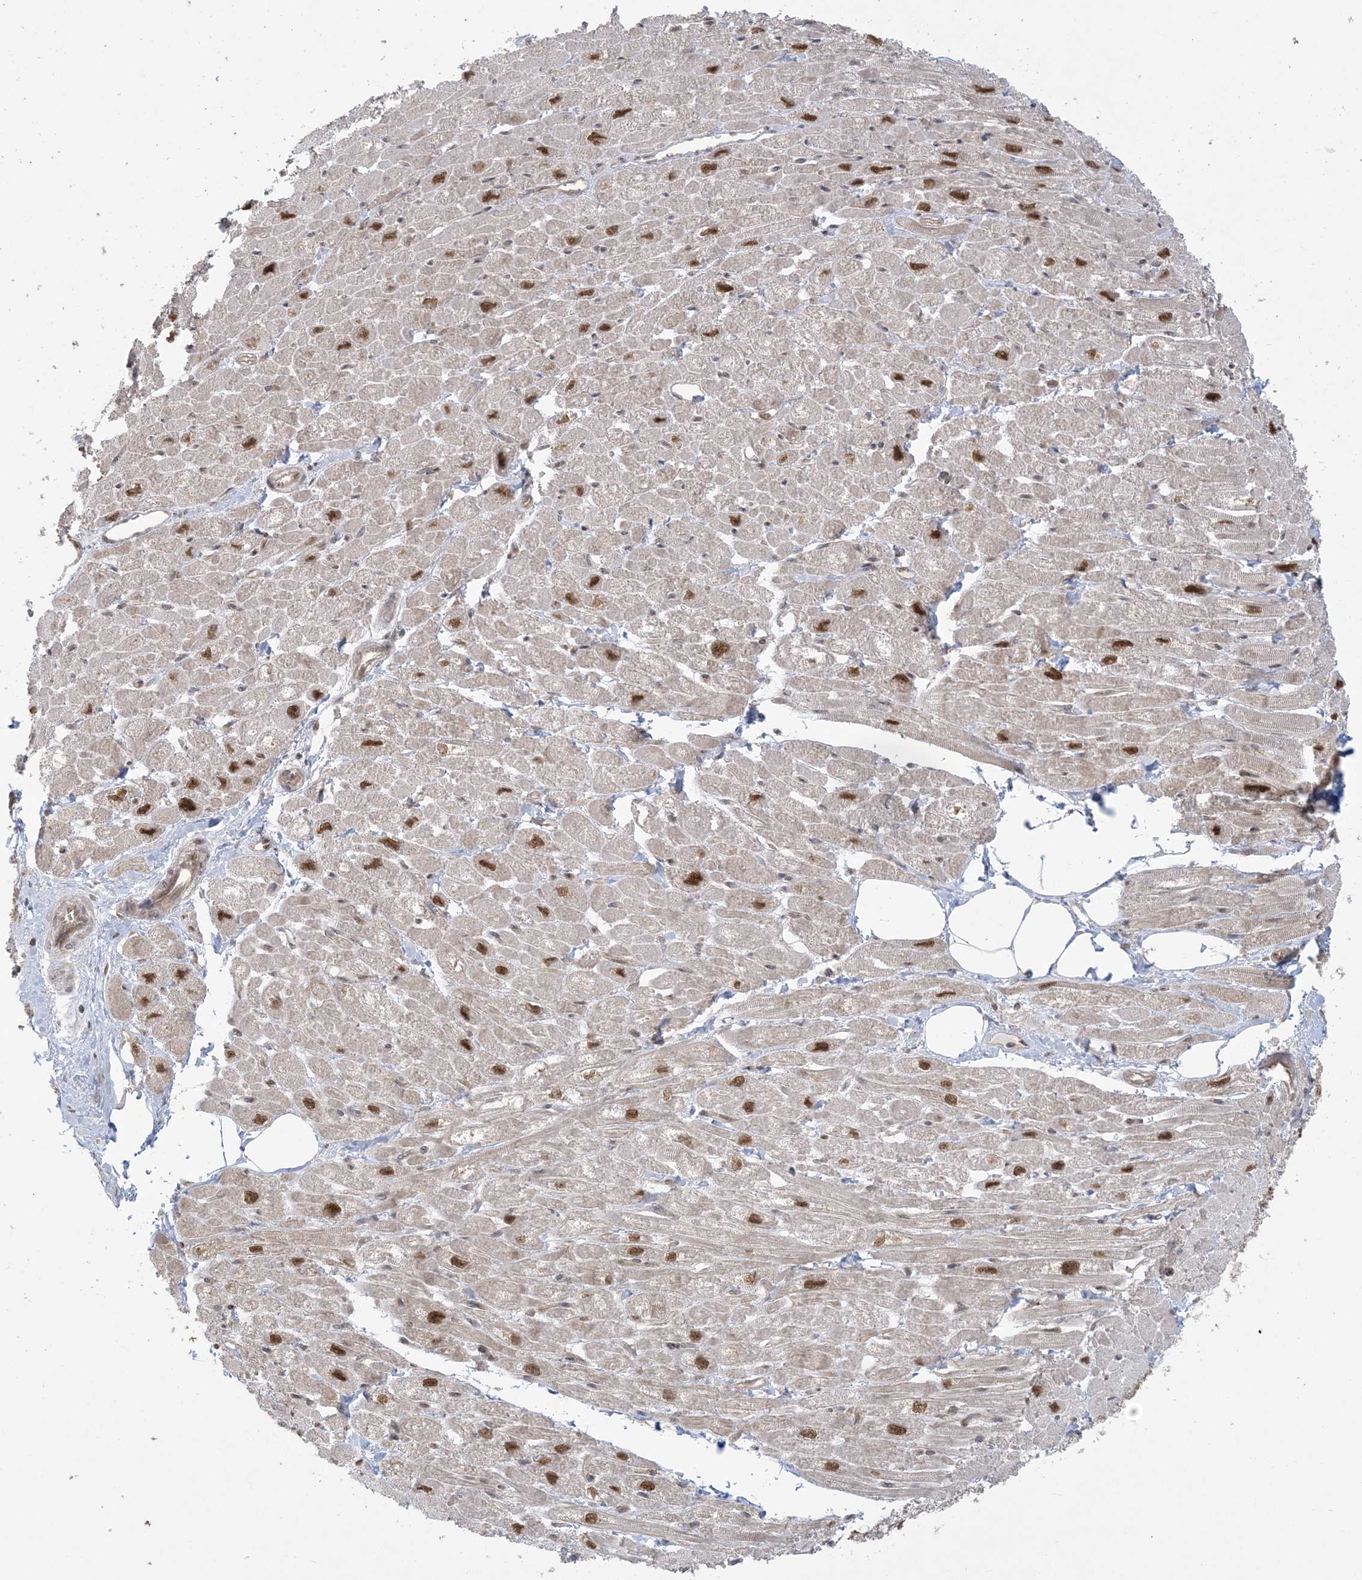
{"staining": {"intensity": "moderate", "quantity": "25%-75%", "location": "cytoplasmic/membranous,nuclear"}, "tissue": "heart muscle", "cell_type": "Cardiomyocytes", "image_type": "normal", "snomed": [{"axis": "morphology", "description": "Normal tissue, NOS"}, {"axis": "topography", "description": "Heart"}], "caption": "Approximately 25%-75% of cardiomyocytes in benign human heart muscle reveal moderate cytoplasmic/membranous,nuclear protein positivity as visualized by brown immunohistochemical staining.", "gene": "ABCF3", "patient": {"sex": "male", "age": 50}}